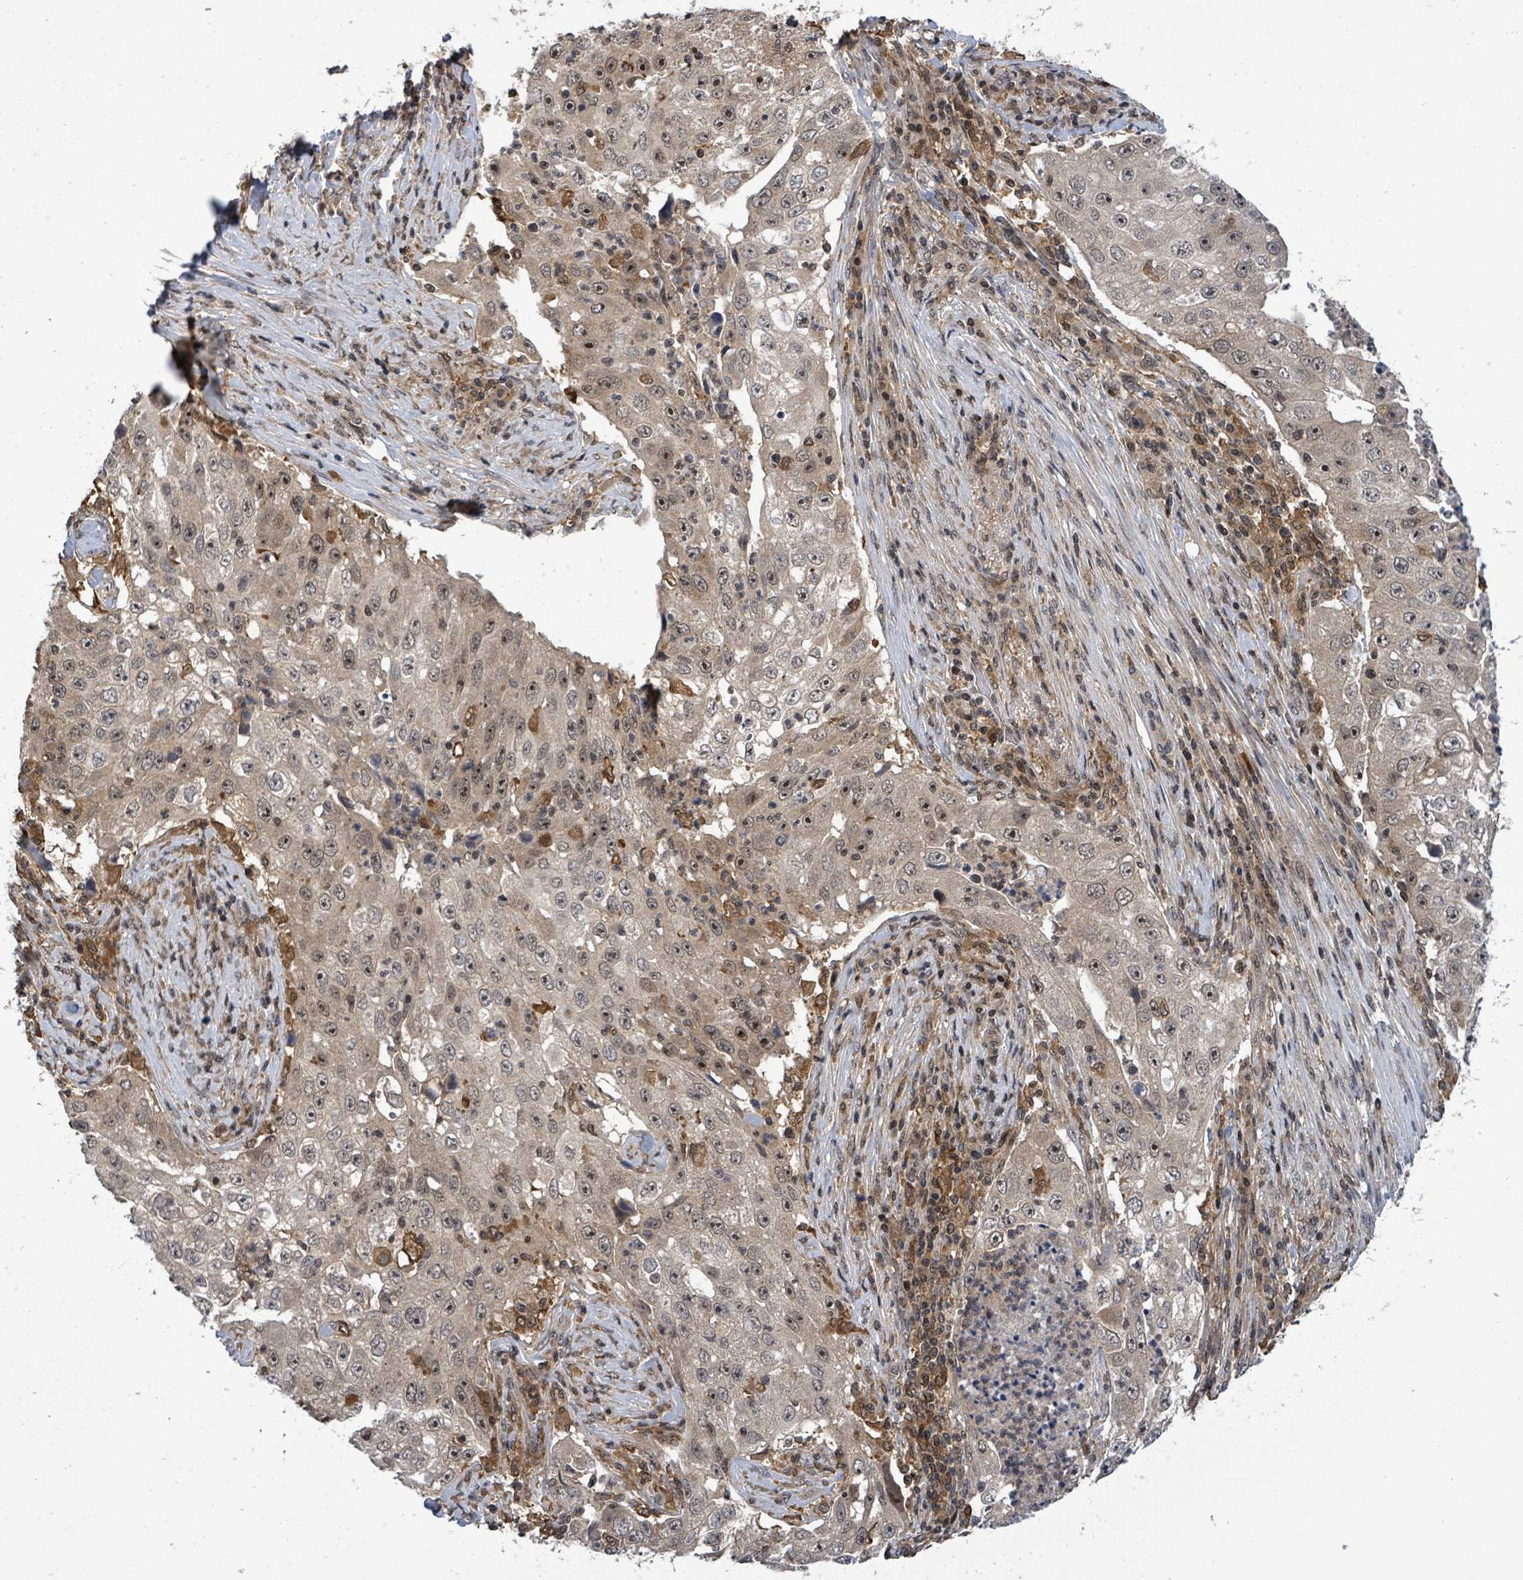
{"staining": {"intensity": "moderate", "quantity": "25%-75%", "location": "nuclear"}, "tissue": "lung cancer", "cell_type": "Tumor cells", "image_type": "cancer", "snomed": [{"axis": "morphology", "description": "Squamous cell carcinoma, NOS"}, {"axis": "topography", "description": "Lung"}], "caption": "DAB (3,3'-diaminobenzidine) immunohistochemical staining of lung cancer (squamous cell carcinoma) reveals moderate nuclear protein expression in approximately 25%-75% of tumor cells.", "gene": "FBXO6", "patient": {"sex": "male", "age": 64}}